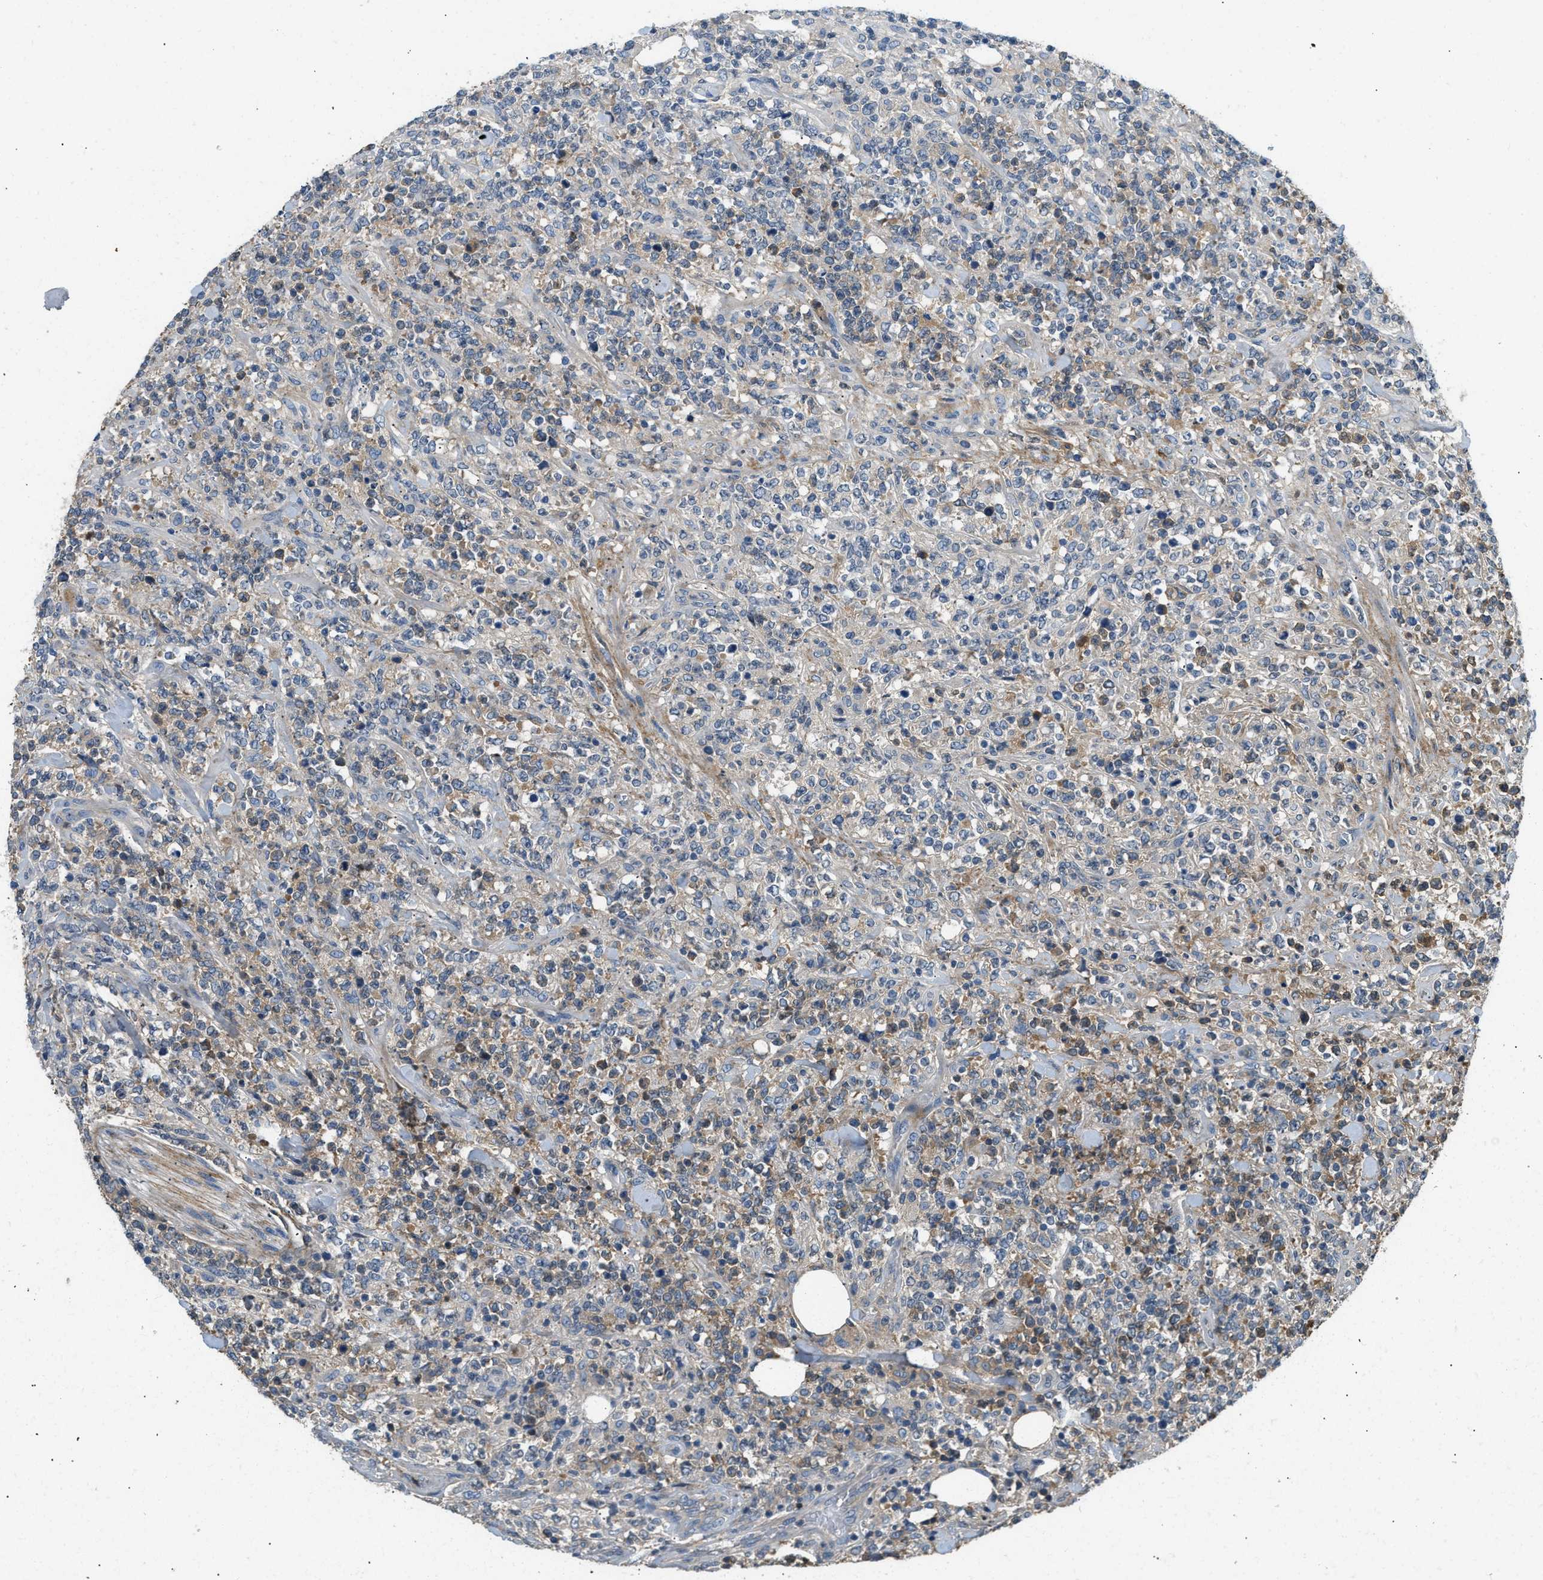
{"staining": {"intensity": "moderate", "quantity": "<25%", "location": "cytoplasmic/membranous"}, "tissue": "lymphoma", "cell_type": "Tumor cells", "image_type": "cancer", "snomed": [{"axis": "morphology", "description": "Malignant lymphoma, non-Hodgkin's type, High grade"}, {"axis": "topography", "description": "Soft tissue"}], "caption": "This is a micrograph of immunohistochemistry (IHC) staining of high-grade malignant lymphoma, non-Hodgkin's type, which shows moderate expression in the cytoplasmic/membranous of tumor cells.", "gene": "STC1", "patient": {"sex": "male", "age": 18}}